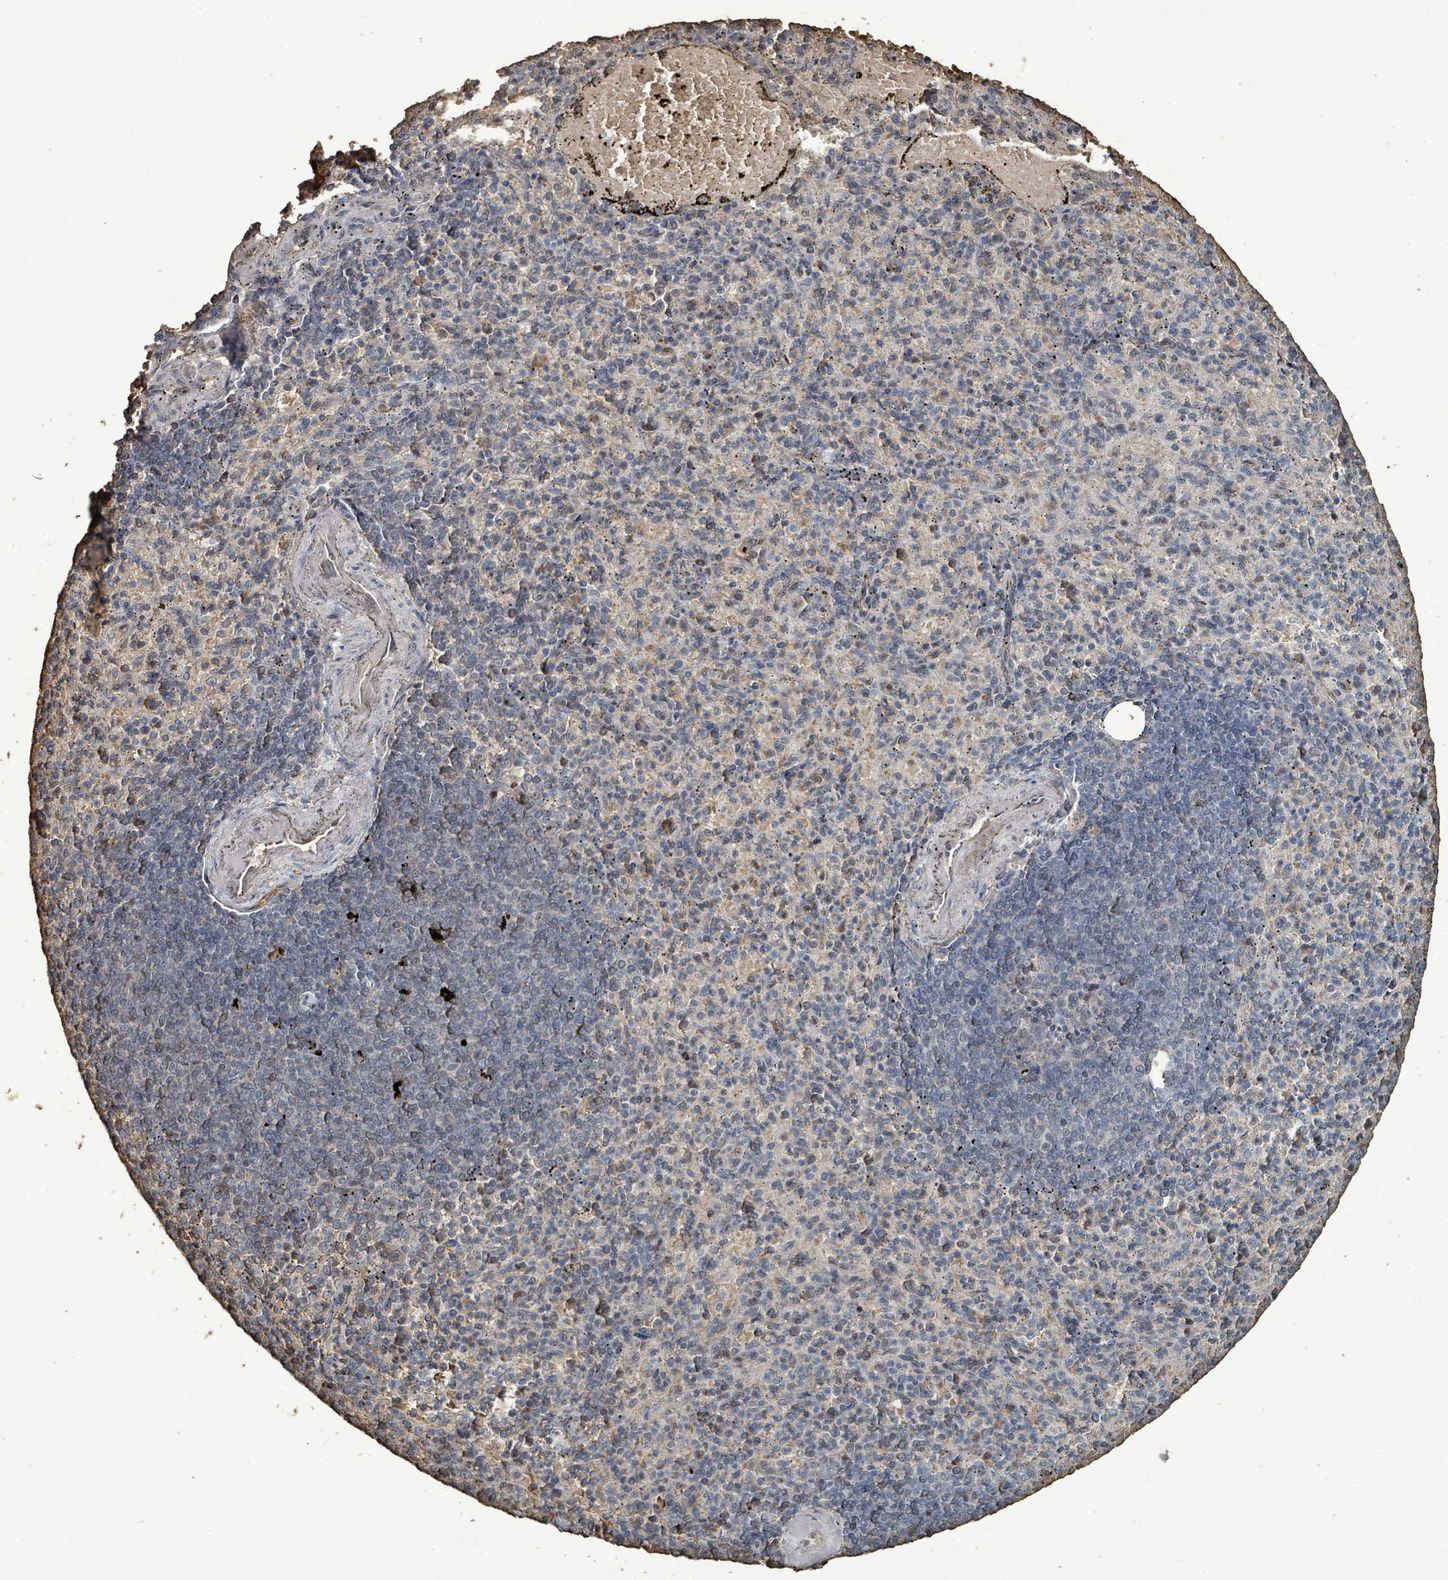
{"staining": {"intensity": "weak", "quantity": "<25%", "location": "cytoplasmic/membranous"}, "tissue": "spleen", "cell_type": "Cells in red pulp", "image_type": "normal", "snomed": [{"axis": "morphology", "description": "Normal tissue, NOS"}, {"axis": "topography", "description": "Spleen"}], "caption": "Immunohistochemistry (IHC) image of normal human spleen stained for a protein (brown), which exhibits no expression in cells in red pulp.", "gene": "C6orf52", "patient": {"sex": "female", "age": 74}}